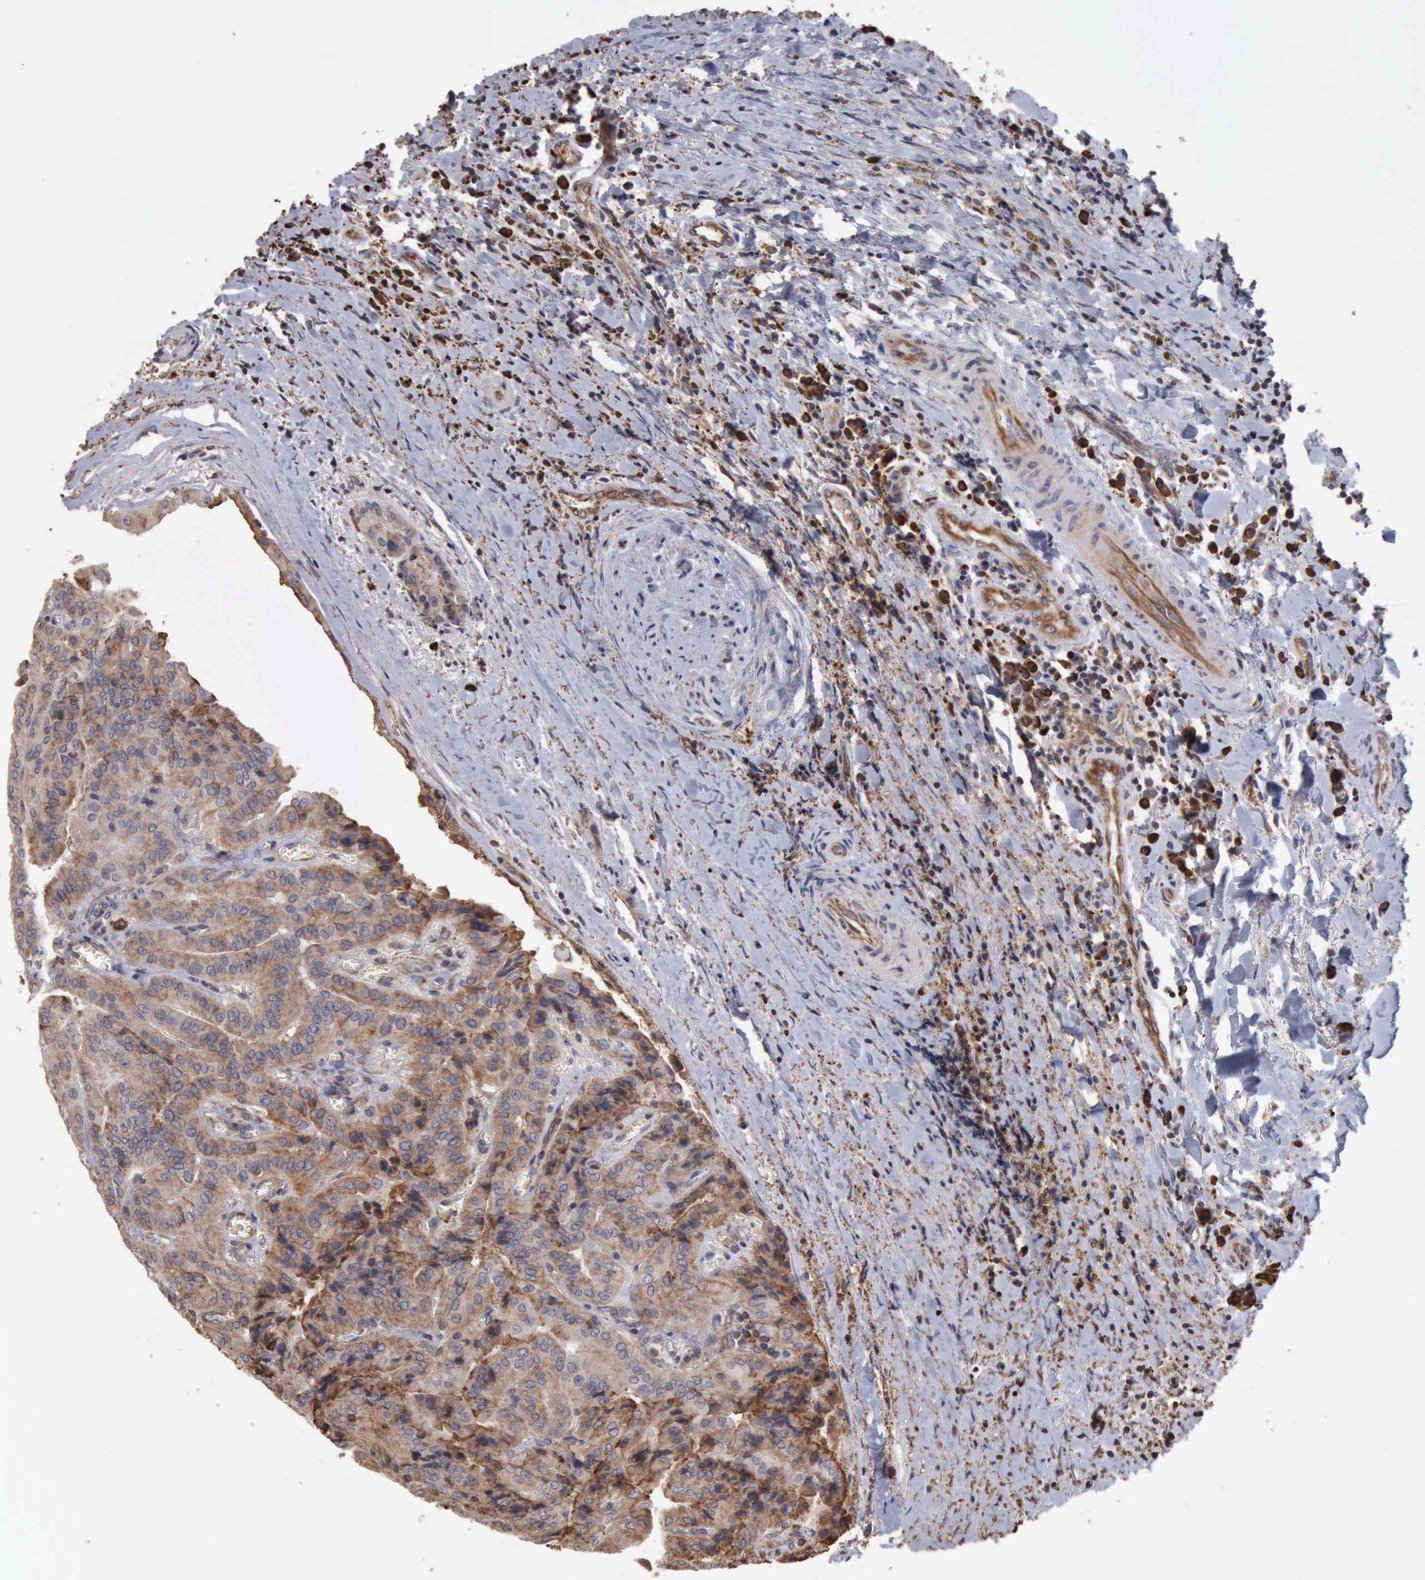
{"staining": {"intensity": "moderate", "quantity": ">75%", "location": "cytoplasmic/membranous"}, "tissue": "thyroid cancer", "cell_type": "Tumor cells", "image_type": "cancer", "snomed": [{"axis": "morphology", "description": "Papillary adenocarcinoma, NOS"}, {"axis": "topography", "description": "Thyroid gland"}], "caption": "About >75% of tumor cells in human thyroid papillary adenocarcinoma show moderate cytoplasmic/membranous protein staining as visualized by brown immunohistochemical staining.", "gene": "GPR101", "patient": {"sex": "female", "age": 71}}